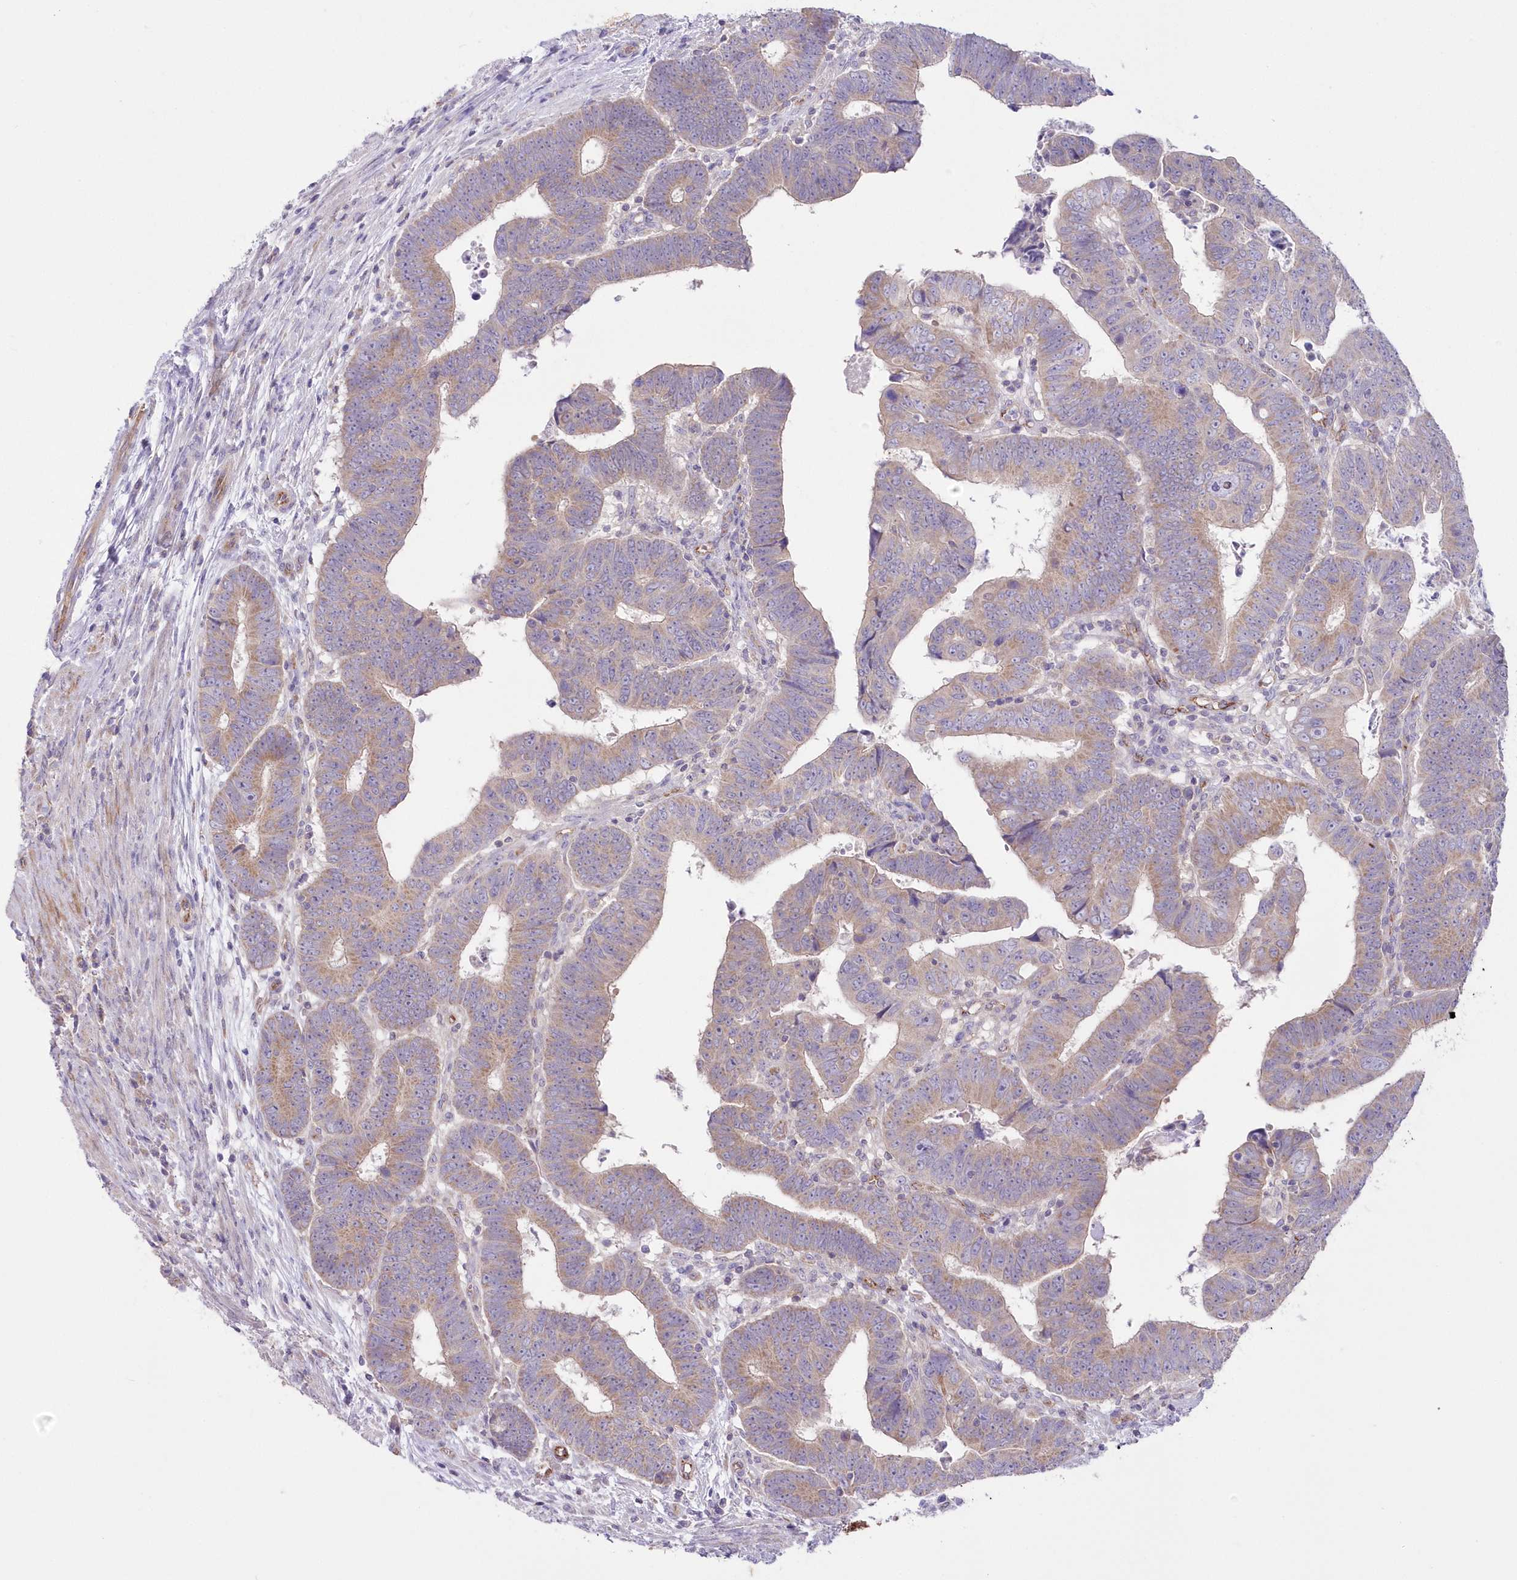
{"staining": {"intensity": "weak", "quantity": "25%-75%", "location": "cytoplasmic/membranous"}, "tissue": "colorectal cancer", "cell_type": "Tumor cells", "image_type": "cancer", "snomed": [{"axis": "morphology", "description": "Normal tissue, NOS"}, {"axis": "morphology", "description": "Adenocarcinoma, NOS"}, {"axis": "topography", "description": "Rectum"}], "caption": "Immunohistochemistry of adenocarcinoma (colorectal) shows low levels of weak cytoplasmic/membranous staining in about 25%-75% of tumor cells. The protein is stained brown, and the nuclei are stained in blue (DAB IHC with brightfield microscopy, high magnification).", "gene": "ITSN2", "patient": {"sex": "female", "age": 65}}